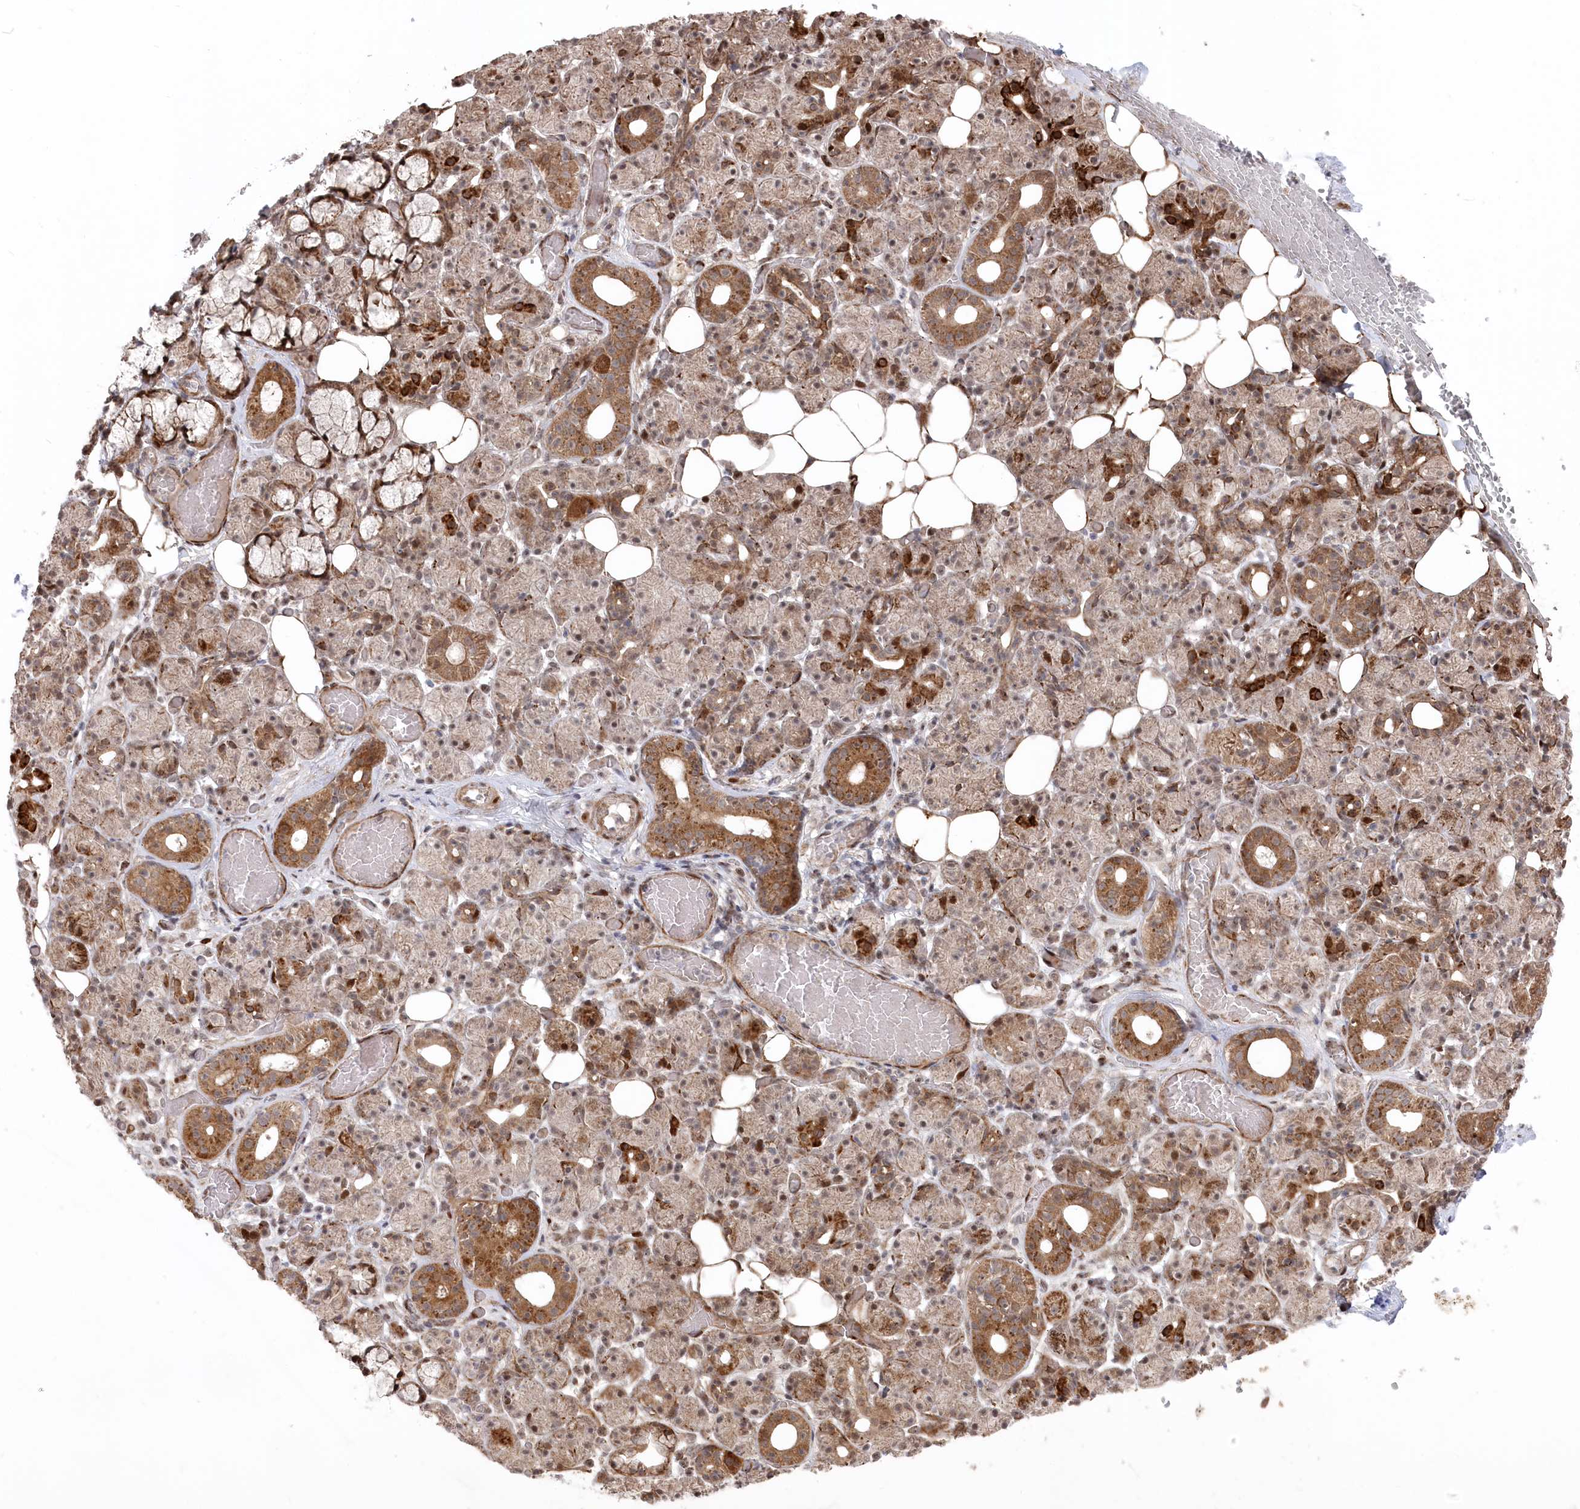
{"staining": {"intensity": "moderate", "quantity": ">75%", "location": "cytoplasmic/membranous,nuclear"}, "tissue": "salivary gland", "cell_type": "Glandular cells", "image_type": "normal", "snomed": [{"axis": "morphology", "description": "Normal tissue, NOS"}, {"axis": "topography", "description": "Salivary gland"}], "caption": "Brown immunohistochemical staining in unremarkable human salivary gland shows moderate cytoplasmic/membranous,nuclear staining in approximately >75% of glandular cells.", "gene": "POLR3A", "patient": {"sex": "male", "age": 63}}